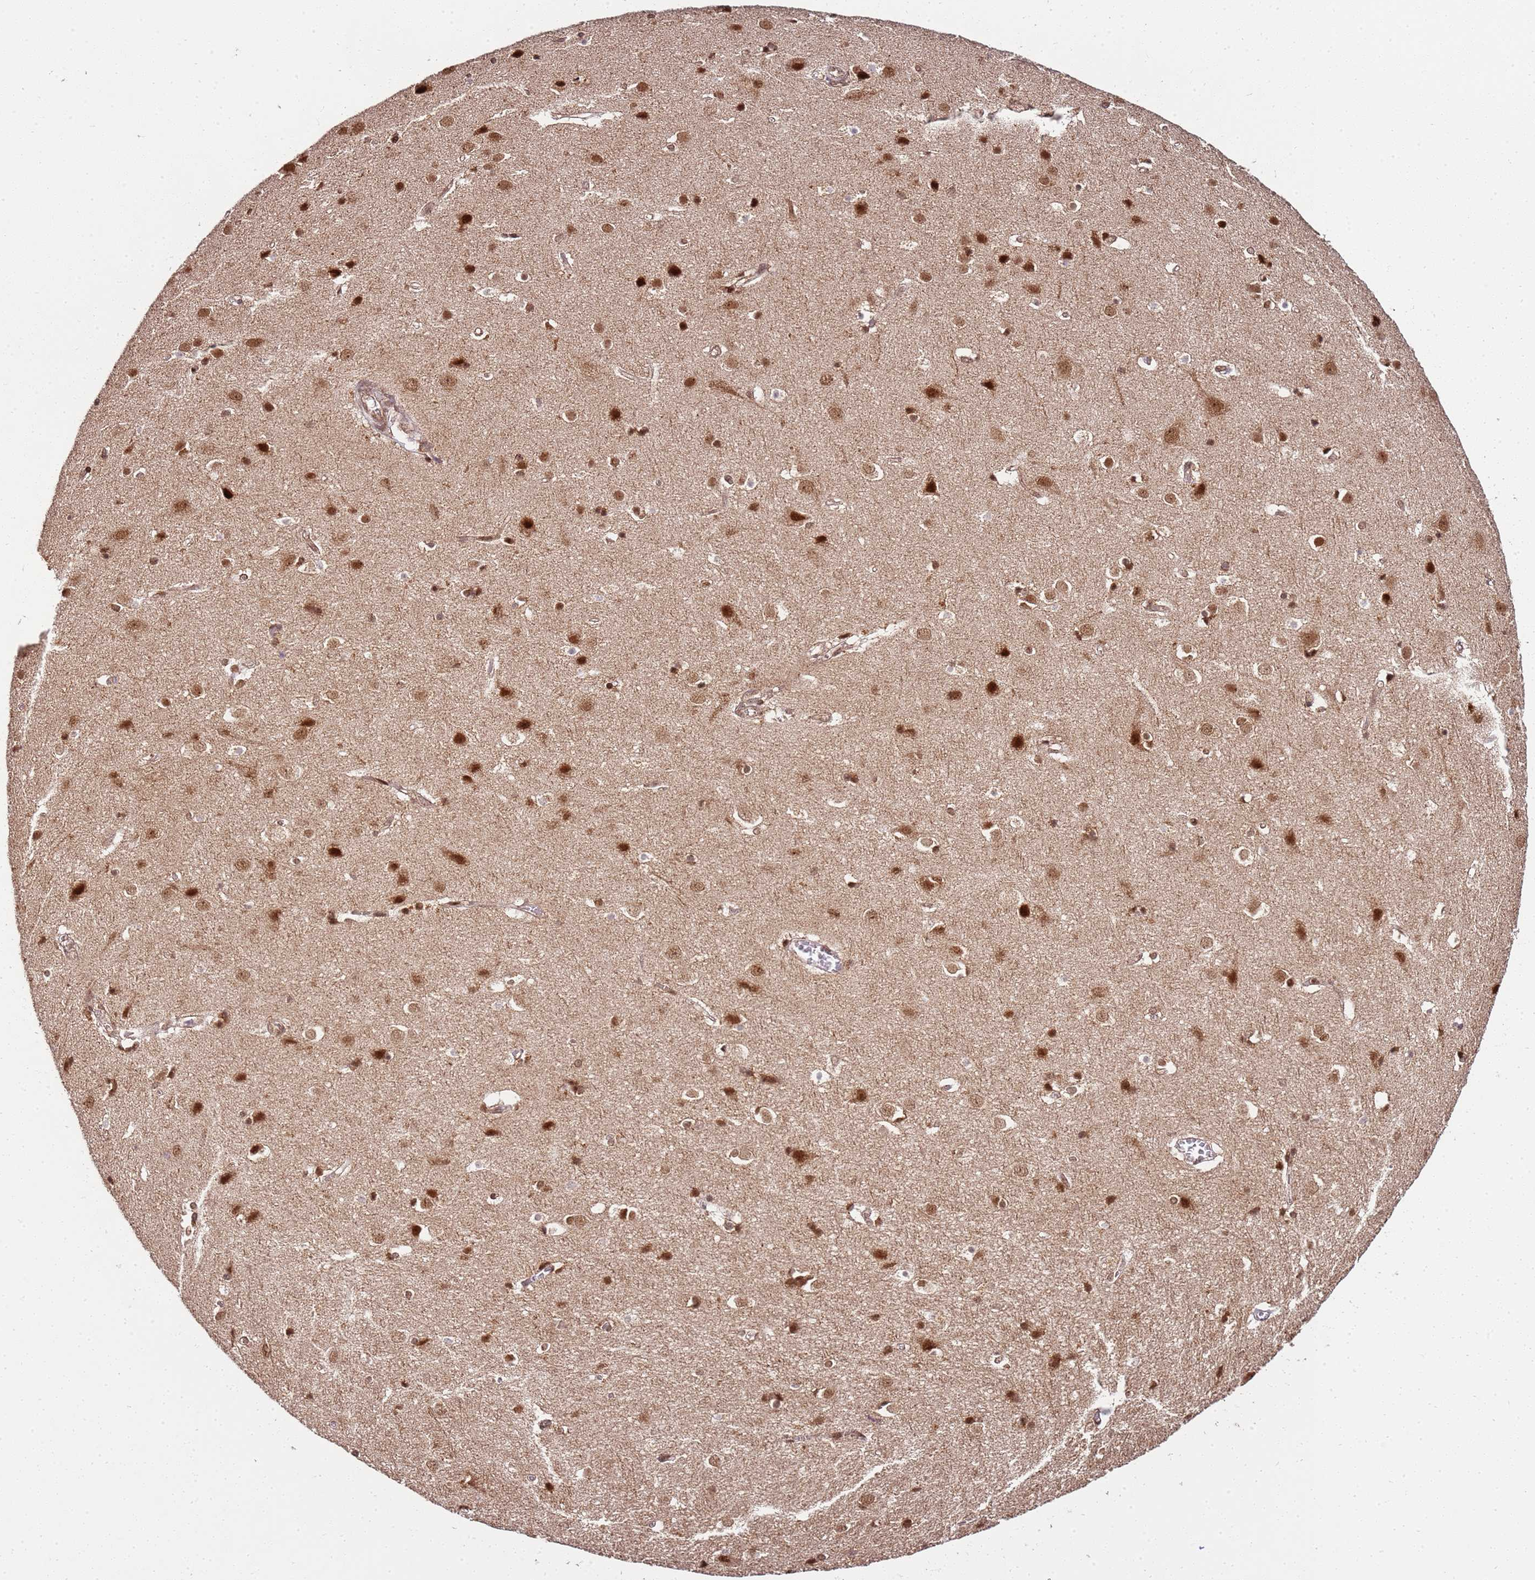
{"staining": {"intensity": "moderate", "quantity": "25%-75%", "location": "nuclear"}, "tissue": "cerebral cortex", "cell_type": "Endothelial cells", "image_type": "normal", "snomed": [{"axis": "morphology", "description": "Normal tissue, NOS"}, {"axis": "topography", "description": "Cerebral cortex"}], "caption": "Endothelial cells reveal moderate nuclear positivity in about 25%-75% of cells in normal cerebral cortex. (brown staining indicates protein expression, while blue staining denotes nuclei).", "gene": "PEX14", "patient": {"sex": "male", "age": 54}}